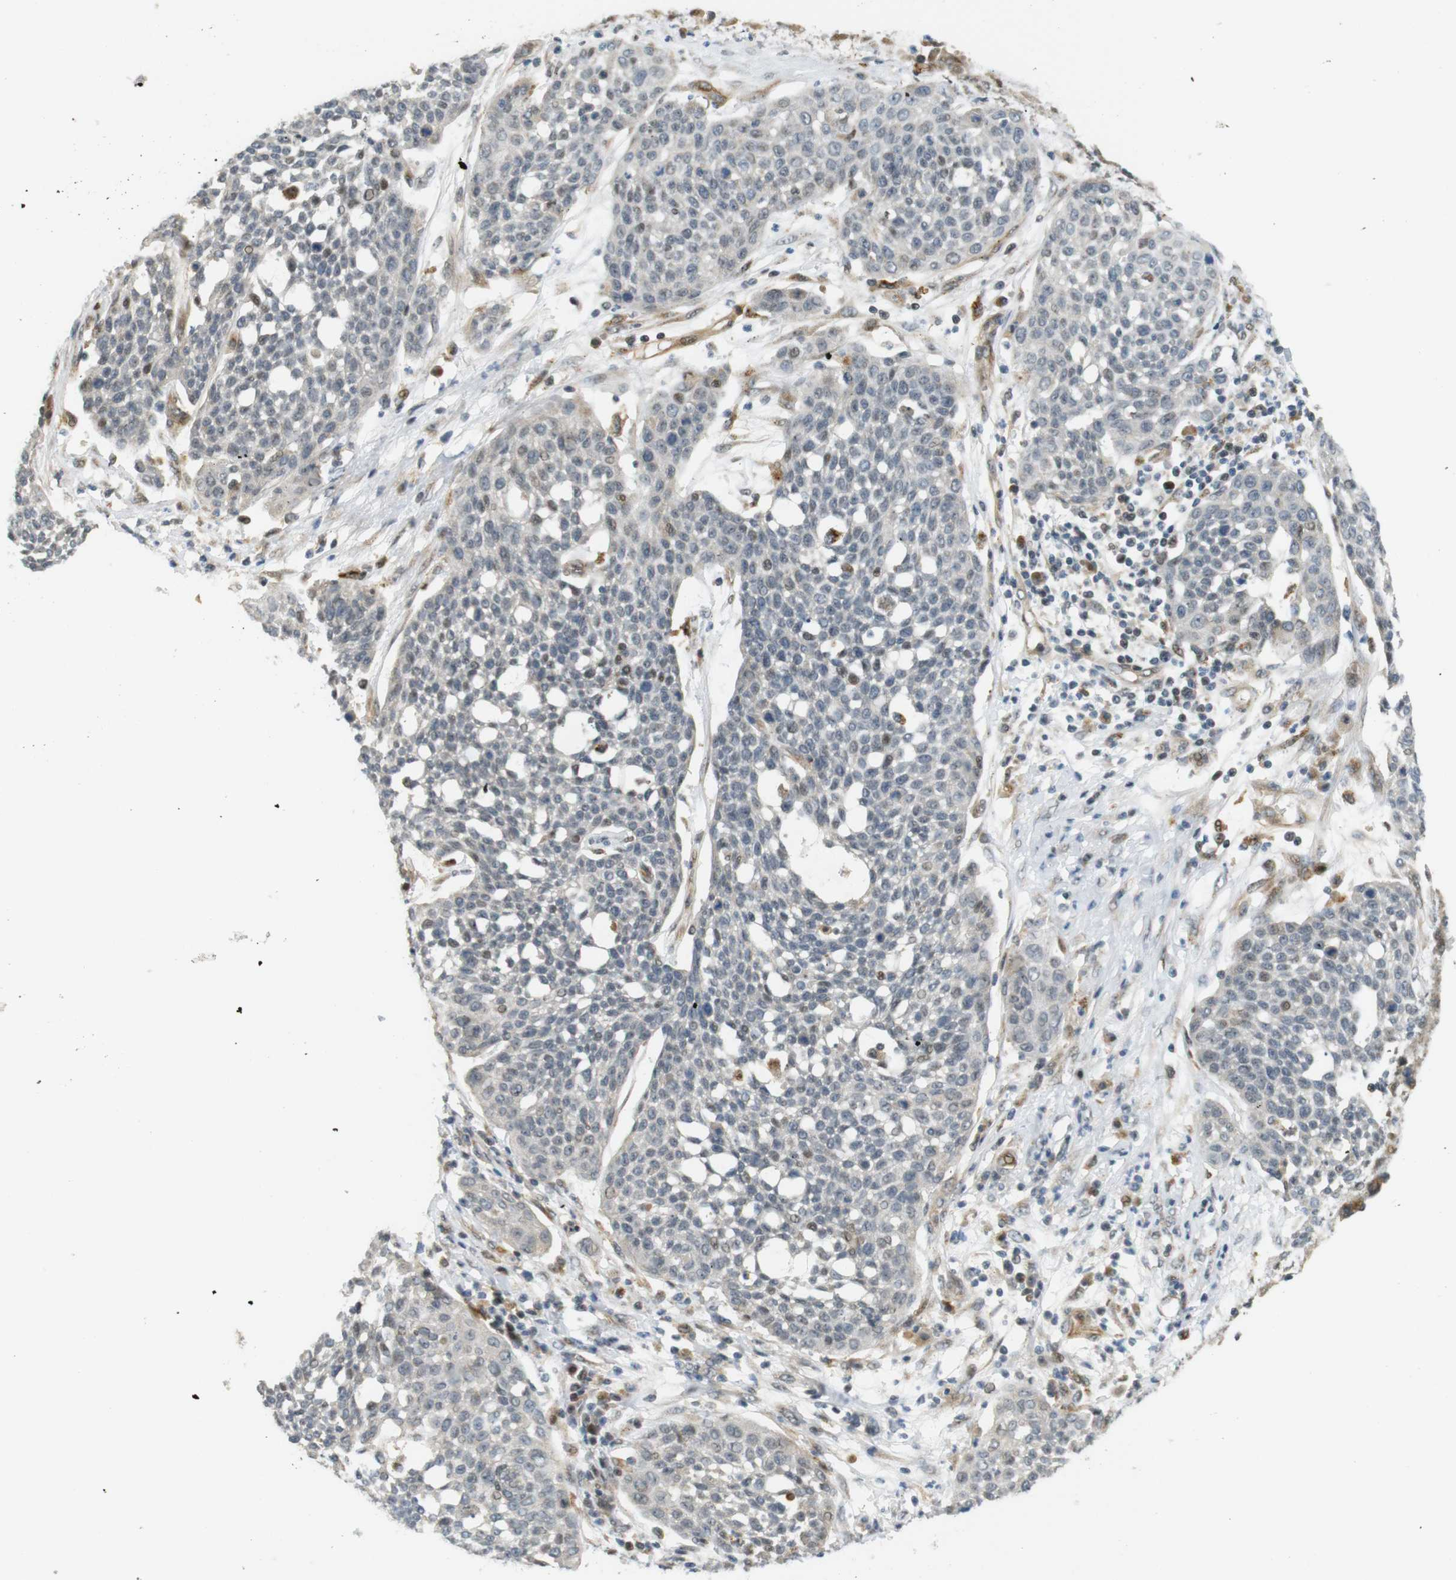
{"staining": {"intensity": "weak", "quantity": "<25%", "location": "cytoplasmic/membranous,nuclear"}, "tissue": "cervical cancer", "cell_type": "Tumor cells", "image_type": "cancer", "snomed": [{"axis": "morphology", "description": "Squamous cell carcinoma, NOS"}, {"axis": "topography", "description": "Cervix"}], "caption": "The micrograph reveals no staining of tumor cells in cervical cancer.", "gene": "TSPAN9", "patient": {"sex": "female", "age": 34}}